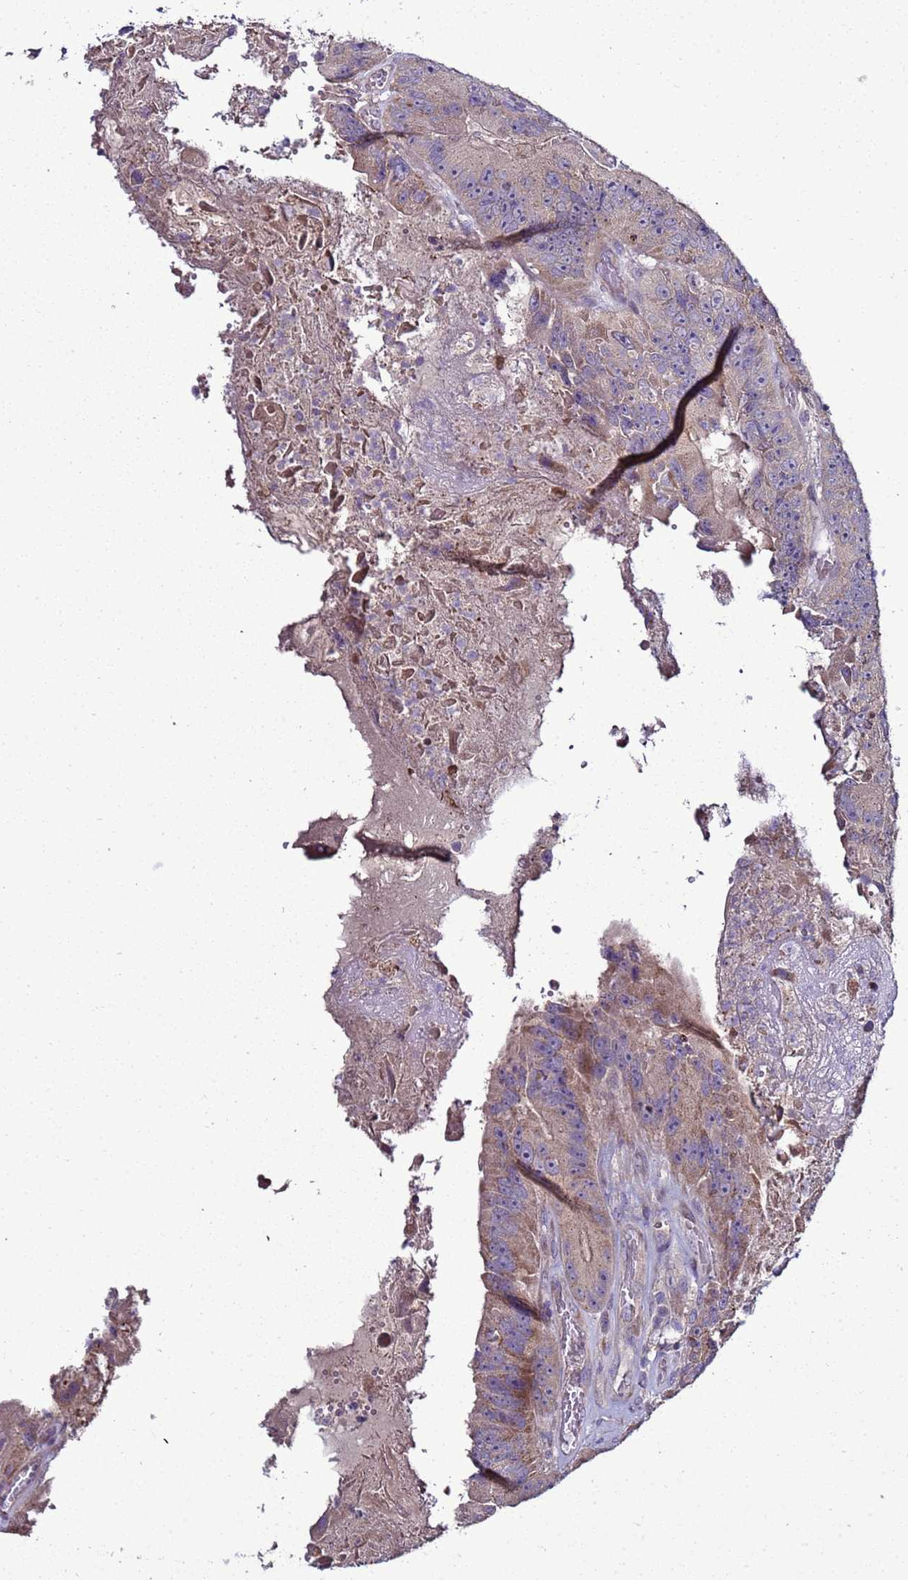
{"staining": {"intensity": "weak", "quantity": "25%-75%", "location": "cytoplasmic/membranous"}, "tissue": "colorectal cancer", "cell_type": "Tumor cells", "image_type": "cancer", "snomed": [{"axis": "morphology", "description": "Adenocarcinoma, NOS"}, {"axis": "topography", "description": "Colon"}], "caption": "Colorectal adenocarcinoma stained with a protein marker shows weak staining in tumor cells.", "gene": "RABL2B", "patient": {"sex": "female", "age": 86}}